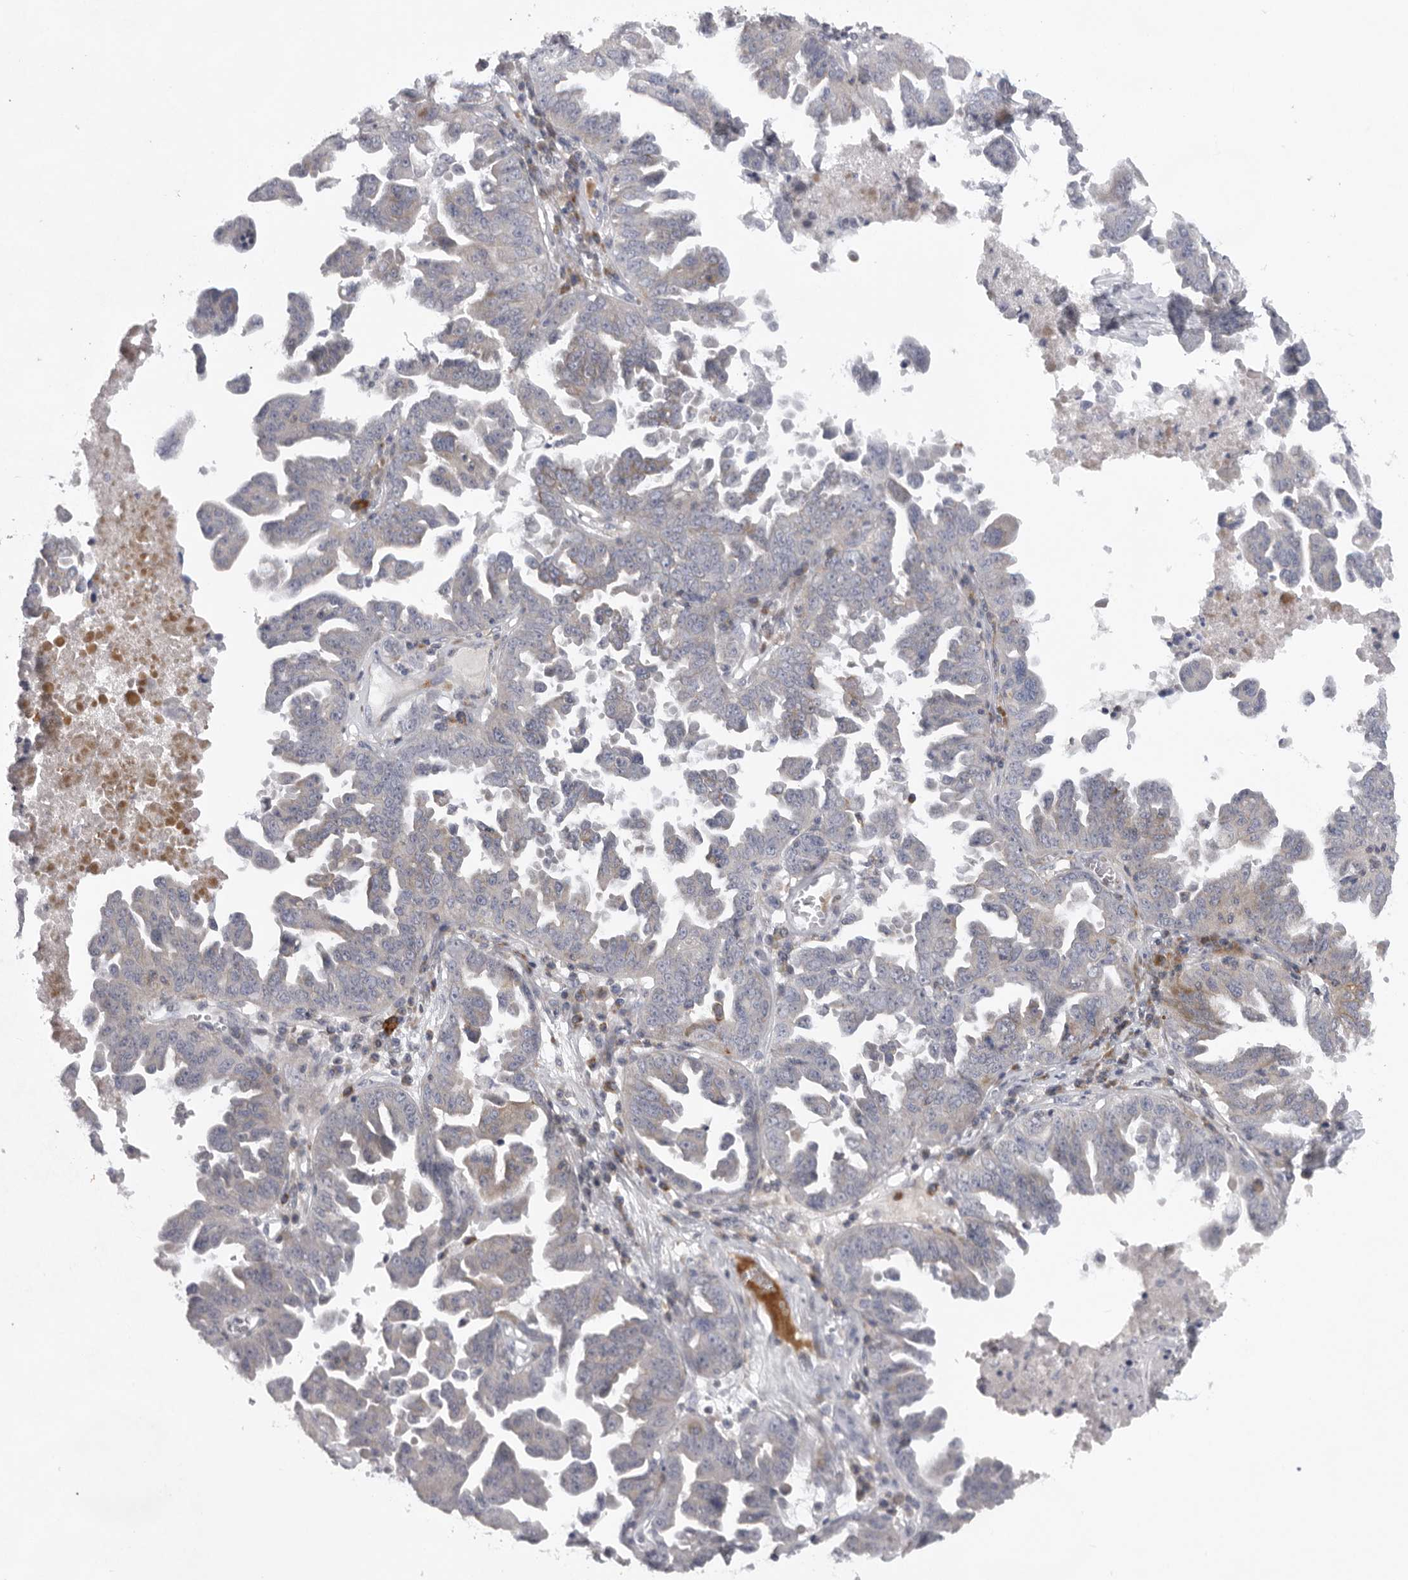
{"staining": {"intensity": "negative", "quantity": "none", "location": "none"}, "tissue": "ovarian cancer", "cell_type": "Tumor cells", "image_type": "cancer", "snomed": [{"axis": "morphology", "description": "Carcinoma, endometroid"}, {"axis": "topography", "description": "Ovary"}], "caption": "An immunohistochemistry (IHC) micrograph of ovarian cancer is shown. There is no staining in tumor cells of ovarian cancer.", "gene": "USP24", "patient": {"sex": "female", "age": 62}}